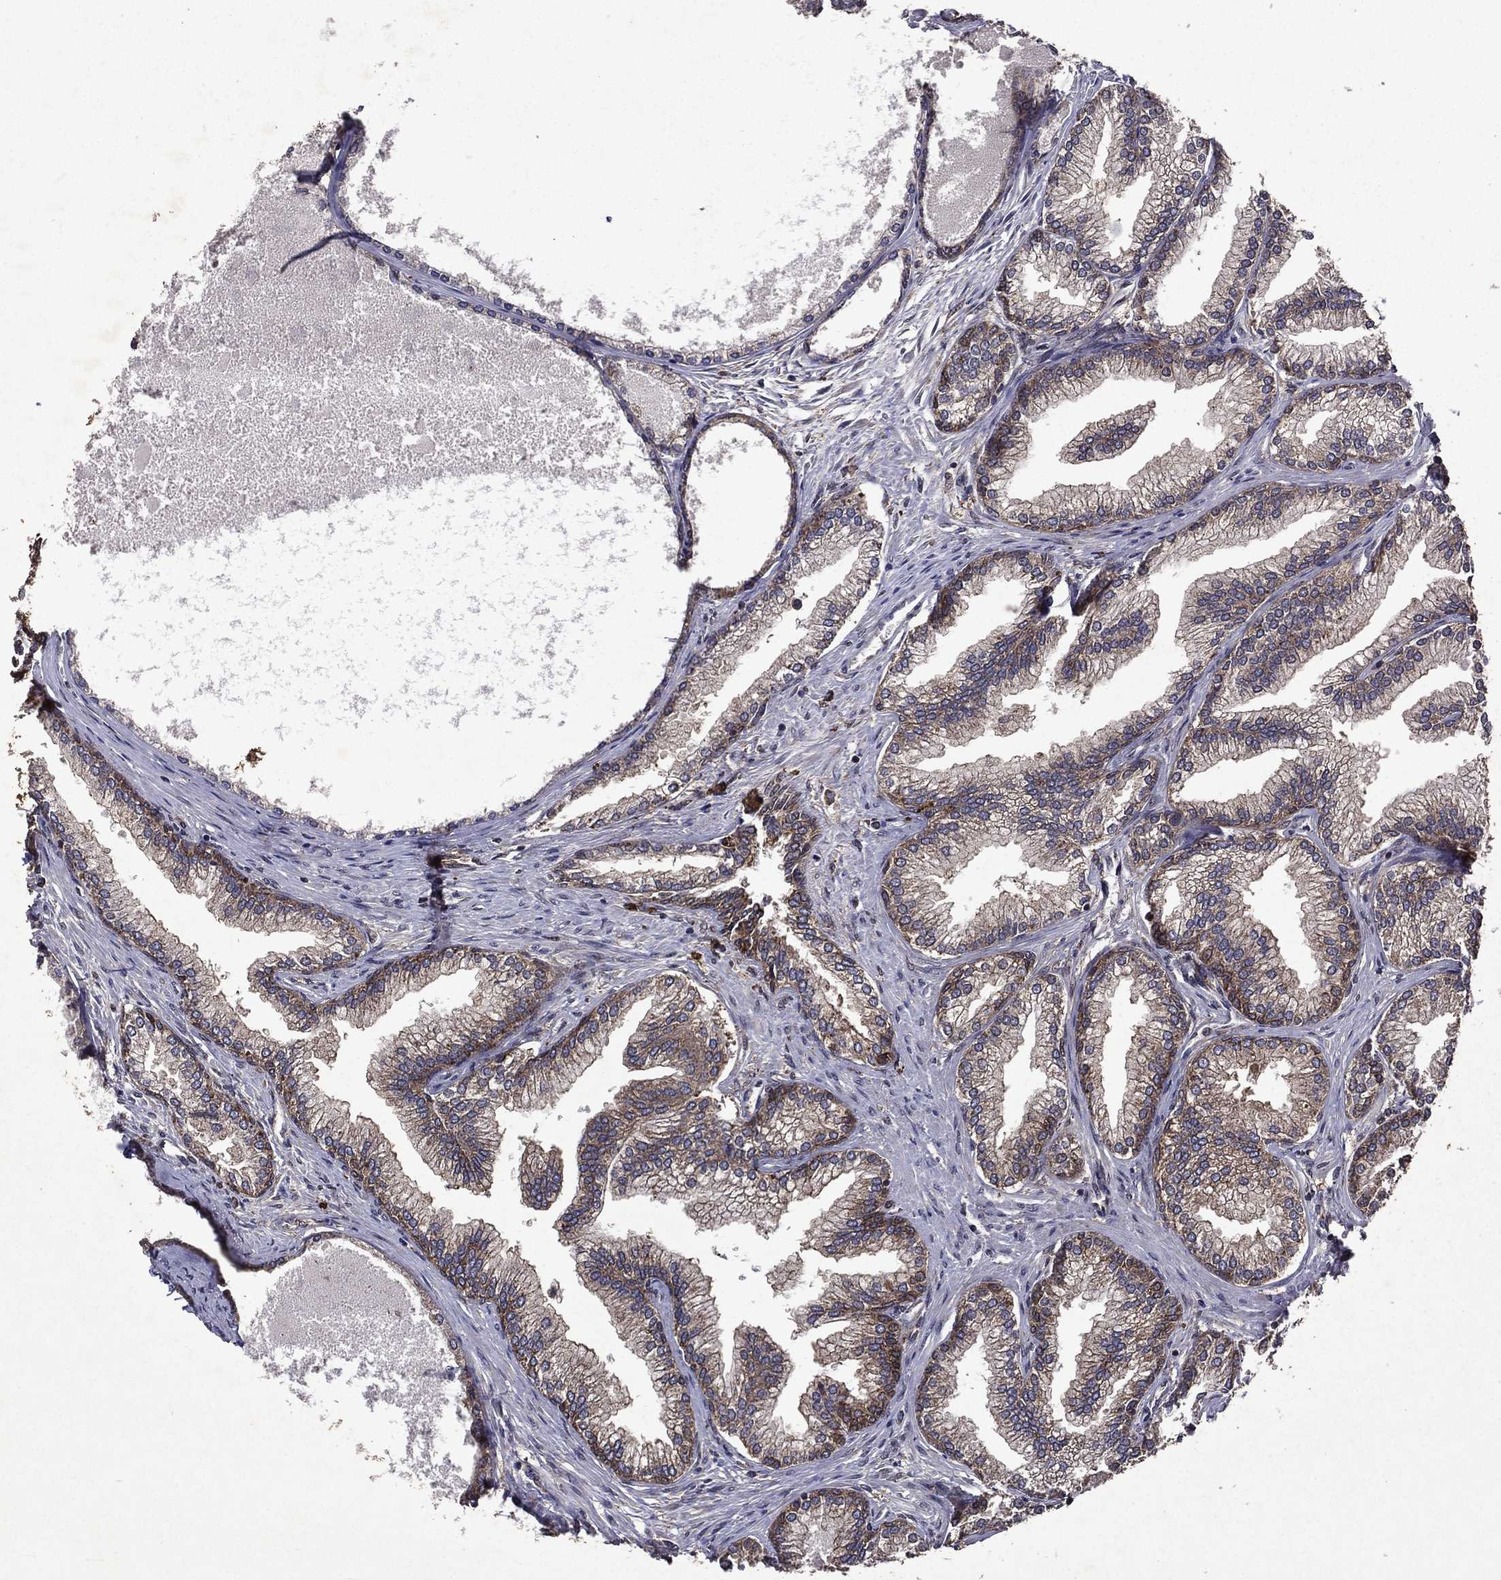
{"staining": {"intensity": "strong", "quantity": "25%-75%", "location": "cytoplasmic/membranous"}, "tissue": "prostate", "cell_type": "Glandular cells", "image_type": "normal", "snomed": [{"axis": "morphology", "description": "Normal tissue, NOS"}, {"axis": "topography", "description": "Prostate"}], "caption": "Immunohistochemistry of unremarkable prostate reveals high levels of strong cytoplasmic/membranous expression in approximately 25%-75% of glandular cells. (DAB (3,3'-diaminobenzidine) IHC, brown staining for protein, blue staining for nuclei).", "gene": "EIF2B4", "patient": {"sex": "male", "age": 72}}